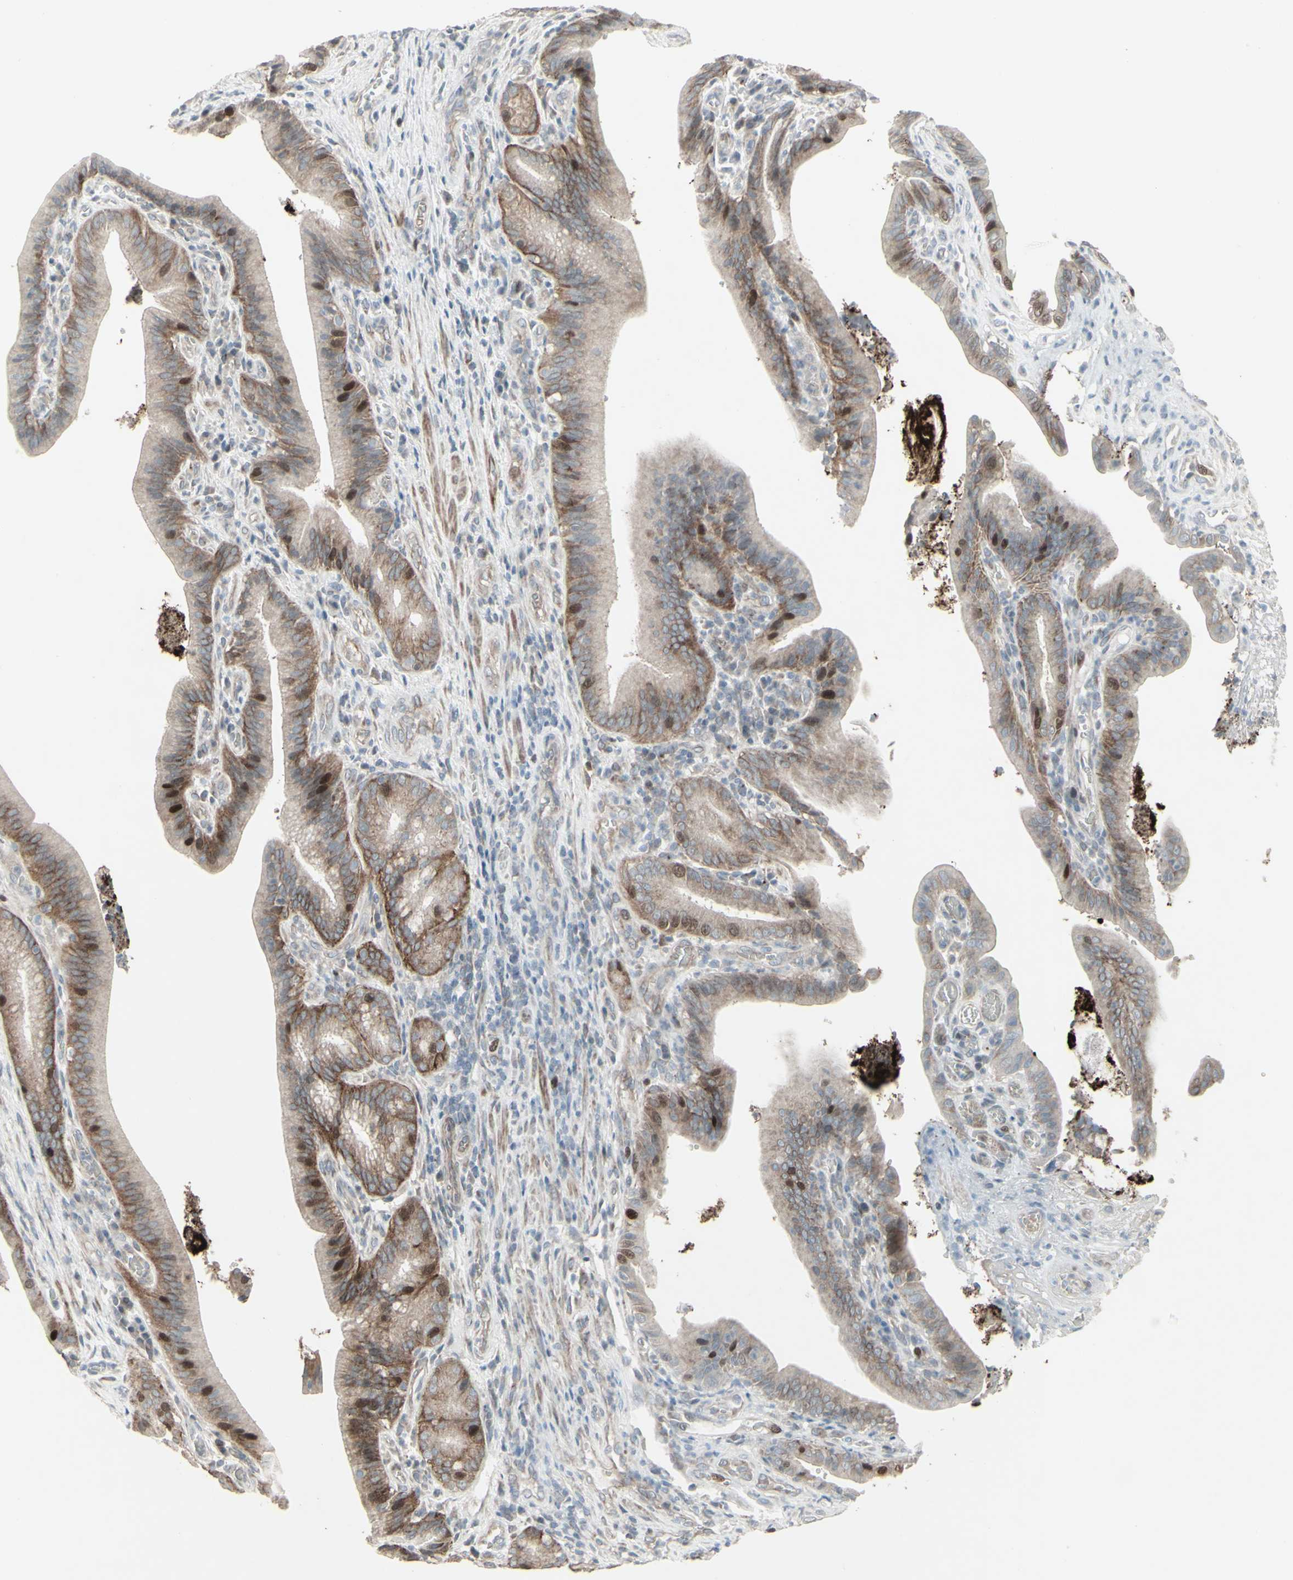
{"staining": {"intensity": "moderate", "quantity": "<25%", "location": "nuclear"}, "tissue": "pancreatic cancer", "cell_type": "Tumor cells", "image_type": "cancer", "snomed": [{"axis": "morphology", "description": "Adenocarcinoma, NOS"}, {"axis": "topography", "description": "Pancreas"}], "caption": "About <25% of tumor cells in human pancreatic cancer (adenocarcinoma) demonstrate moderate nuclear protein expression as visualized by brown immunohistochemical staining.", "gene": "GMNN", "patient": {"sex": "female", "age": 75}}